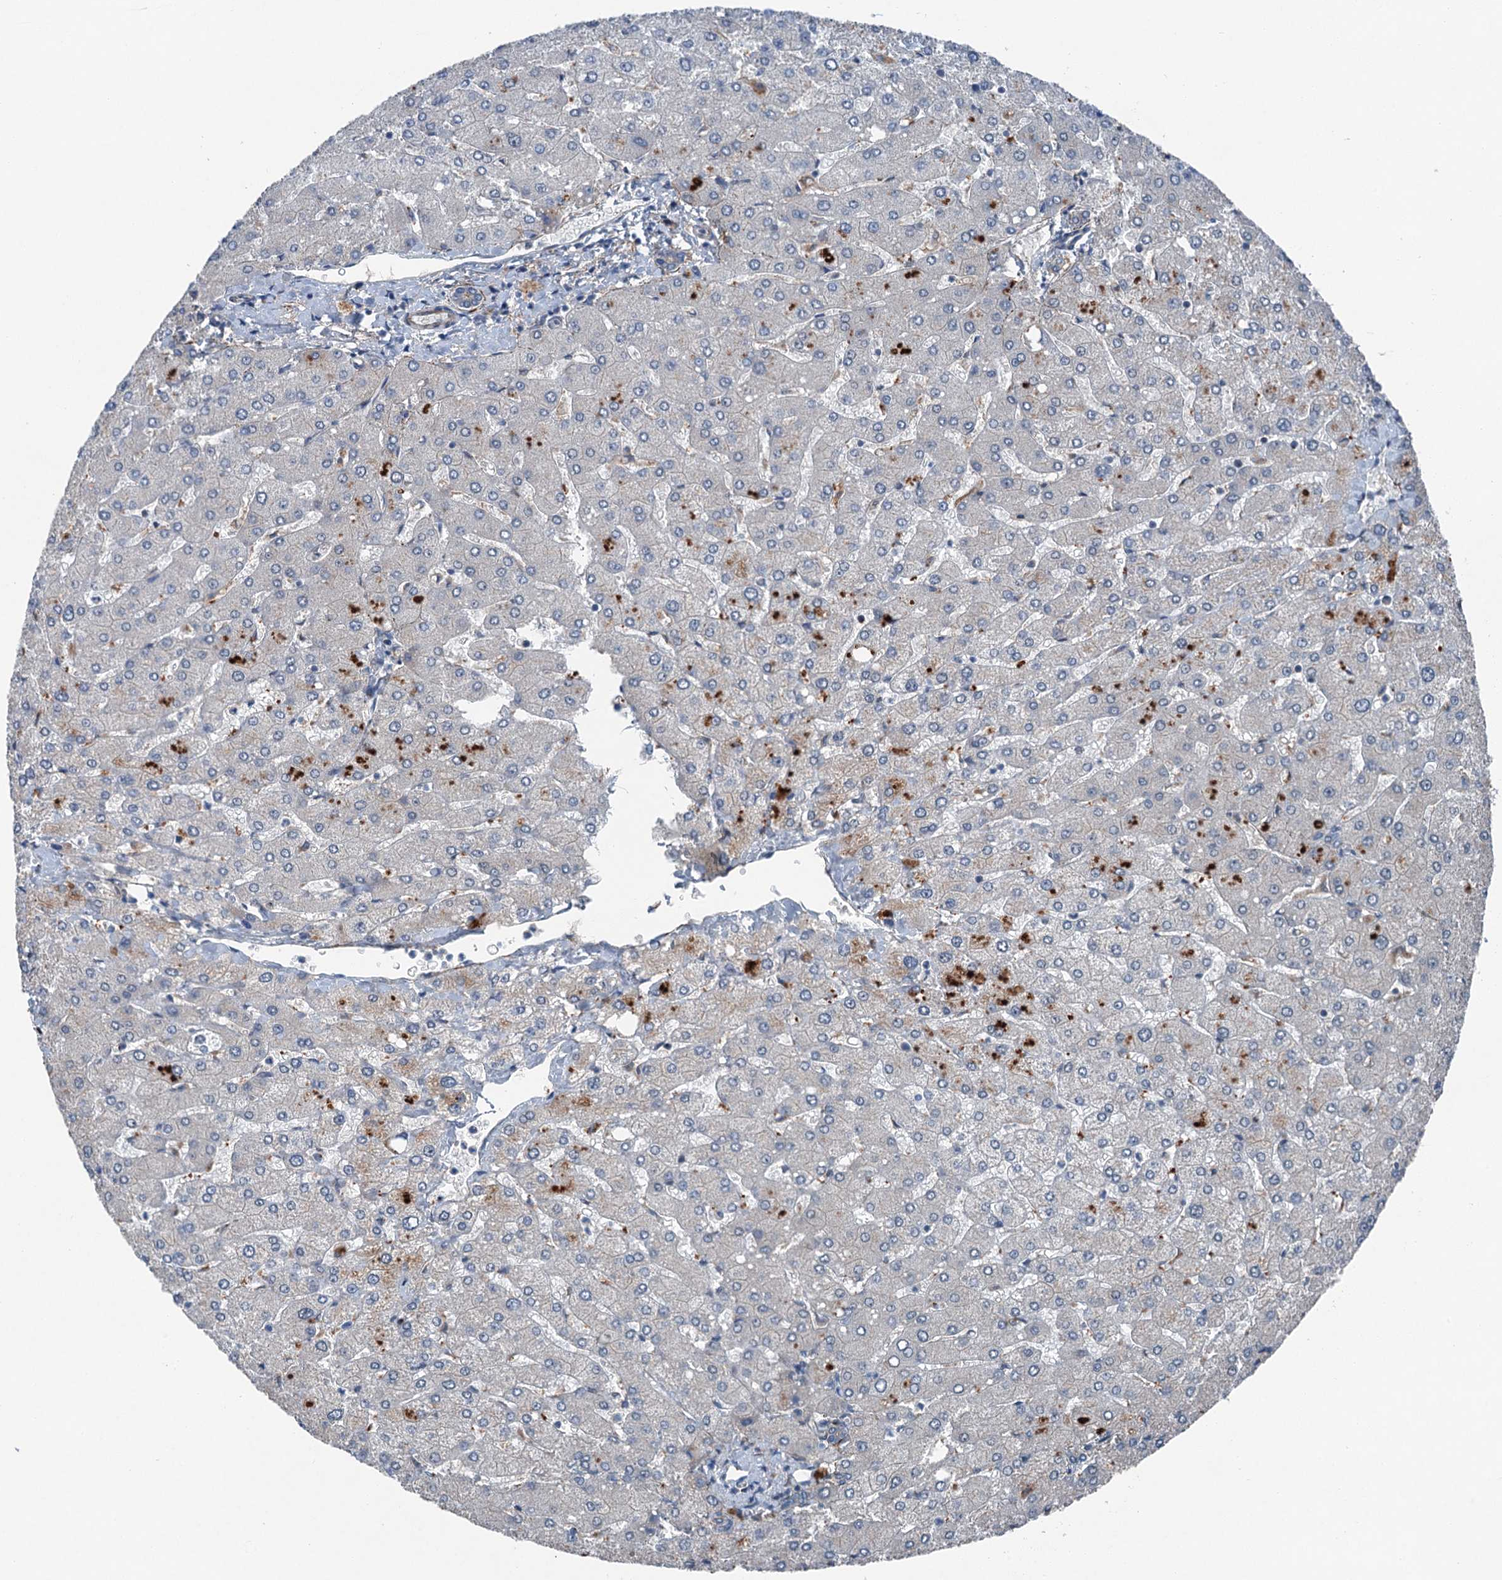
{"staining": {"intensity": "negative", "quantity": "none", "location": "none"}, "tissue": "liver", "cell_type": "Cholangiocytes", "image_type": "normal", "snomed": [{"axis": "morphology", "description": "Normal tissue, NOS"}, {"axis": "topography", "description": "Liver"}], "caption": "Human liver stained for a protein using immunohistochemistry shows no expression in cholangiocytes.", "gene": "SLC2A10", "patient": {"sex": "male", "age": 55}}